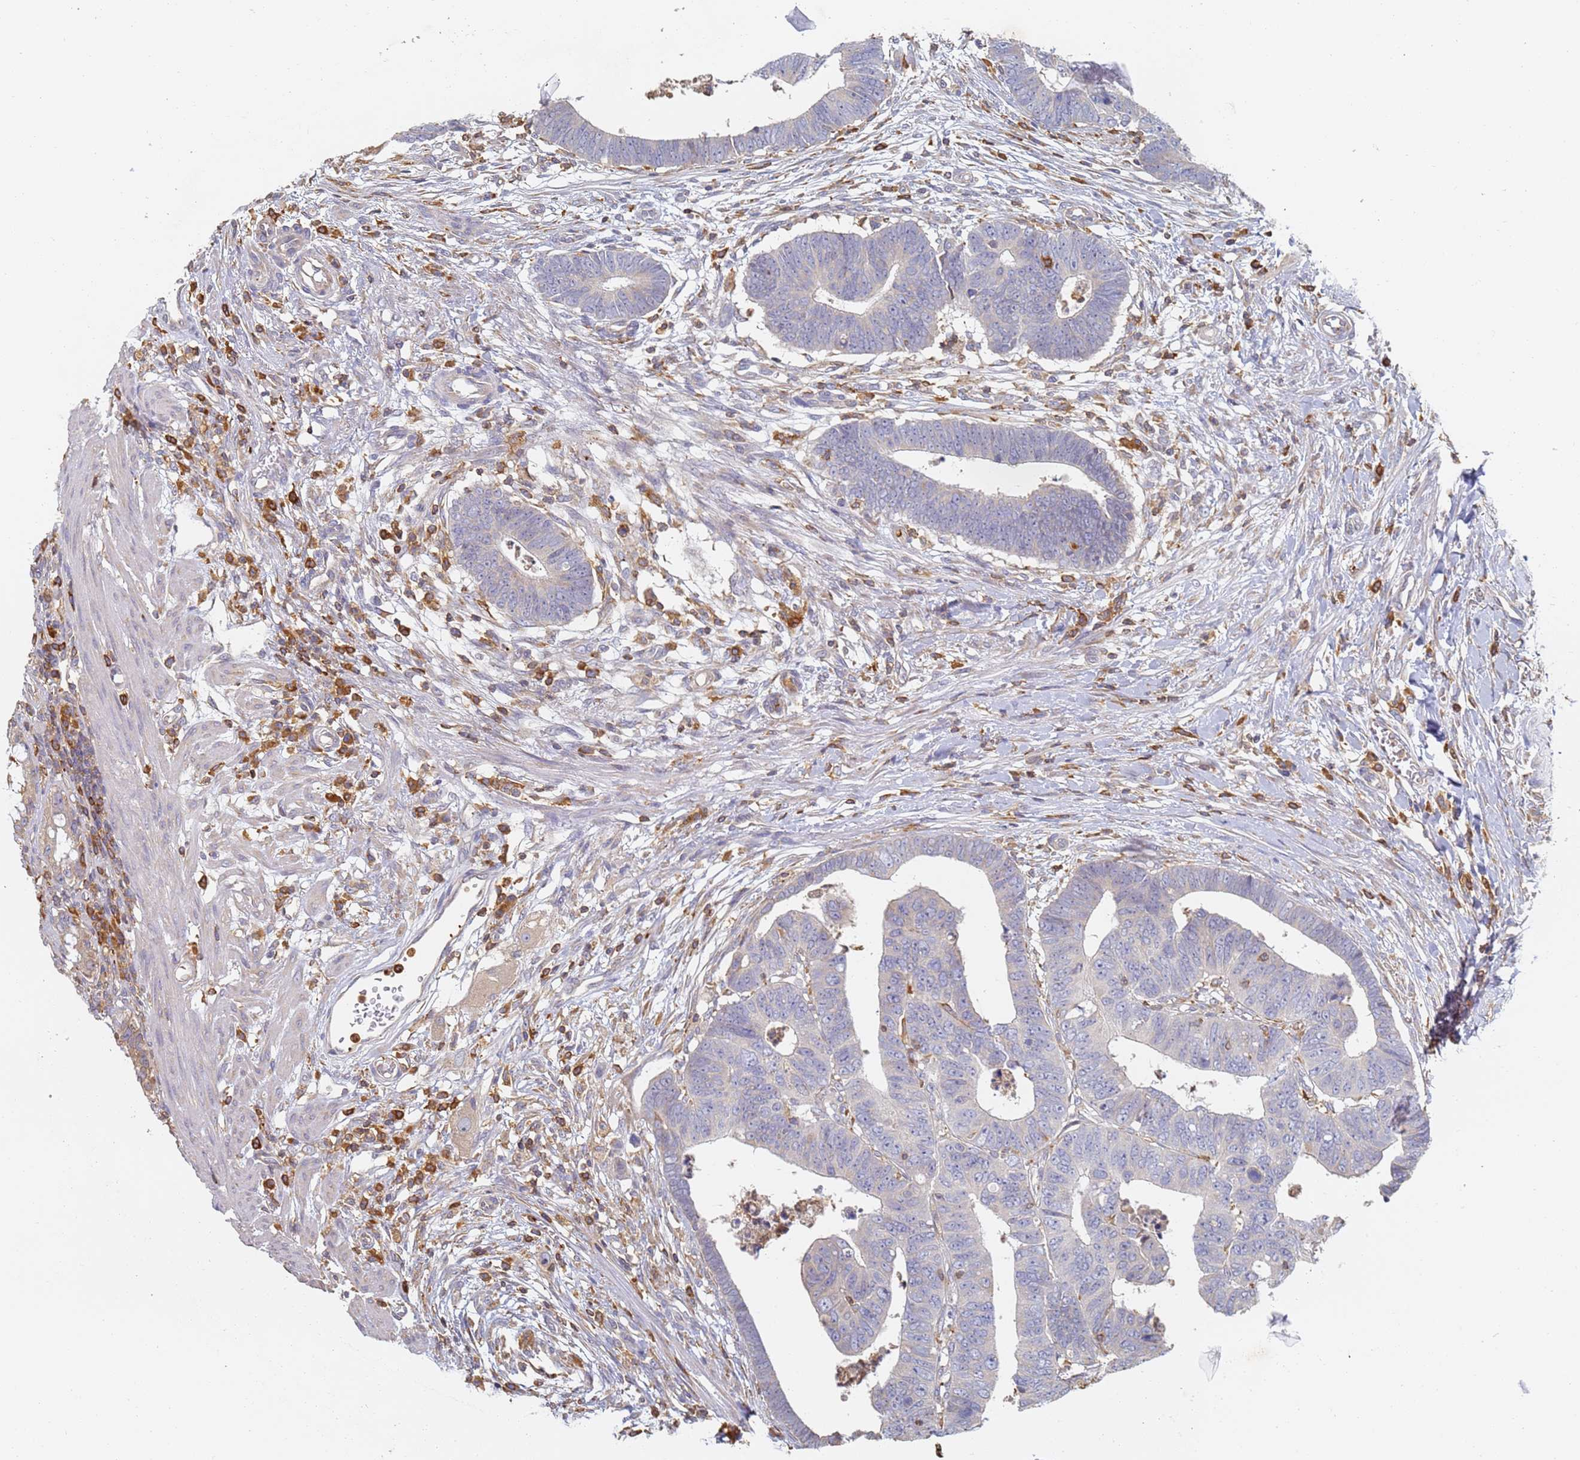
{"staining": {"intensity": "negative", "quantity": "none", "location": "none"}, "tissue": "colorectal cancer", "cell_type": "Tumor cells", "image_type": "cancer", "snomed": [{"axis": "morphology", "description": "Normal tissue, NOS"}, {"axis": "morphology", "description": "Adenocarcinoma, NOS"}, {"axis": "topography", "description": "Rectum"}], "caption": "A micrograph of colorectal cancer (adenocarcinoma) stained for a protein reveals no brown staining in tumor cells.", "gene": "BIN2", "patient": {"sex": "female", "age": 65}}